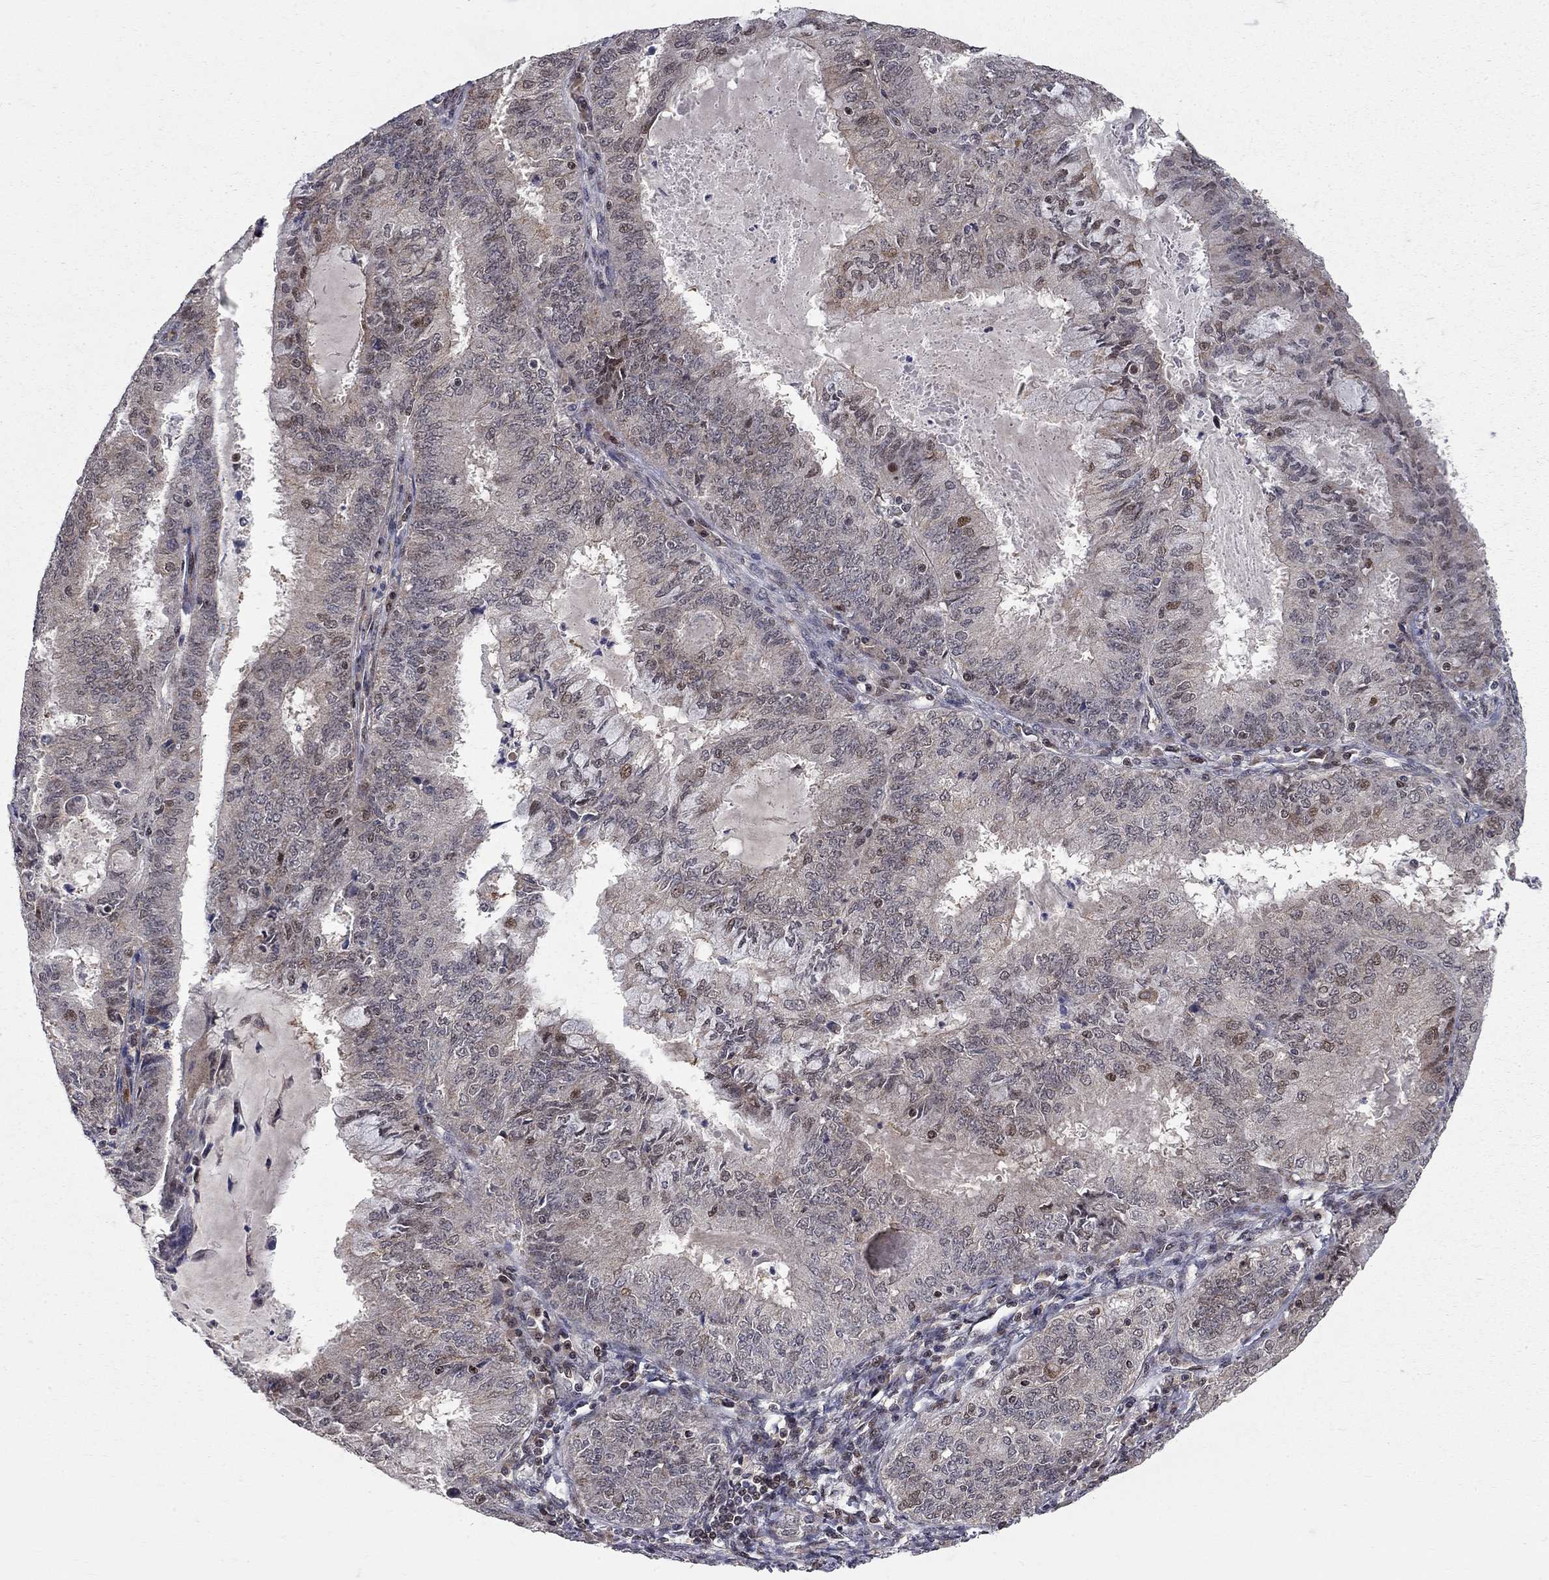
{"staining": {"intensity": "weak", "quantity": "<25%", "location": "nuclear"}, "tissue": "endometrial cancer", "cell_type": "Tumor cells", "image_type": "cancer", "snomed": [{"axis": "morphology", "description": "Adenocarcinoma, NOS"}, {"axis": "topography", "description": "Endometrium"}], "caption": "Immunohistochemistry of human endometrial adenocarcinoma reveals no expression in tumor cells.", "gene": "HDAC3", "patient": {"sex": "female", "age": 57}}